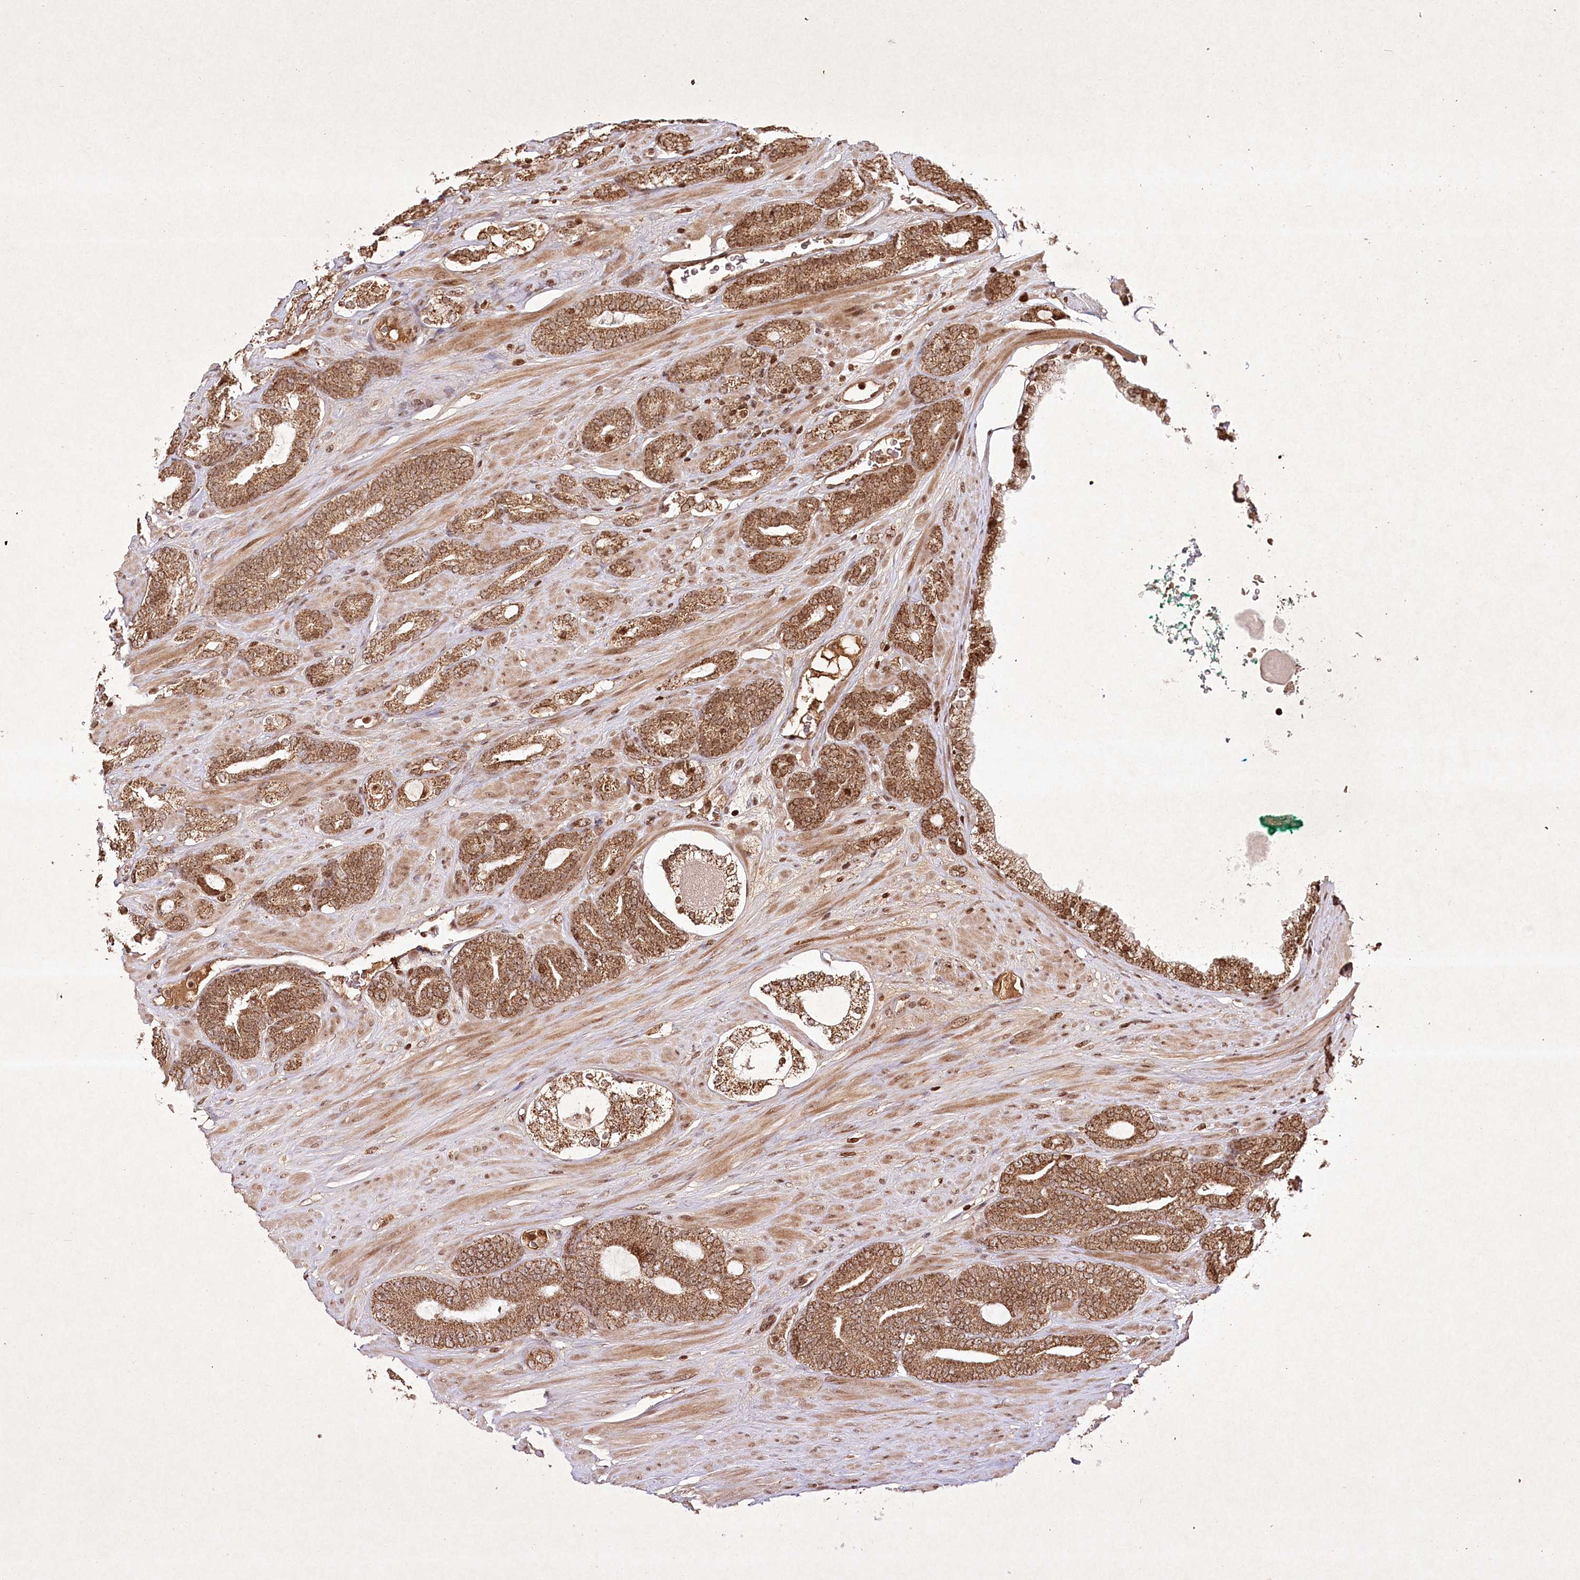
{"staining": {"intensity": "moderate", "quantity": ">75%", "location": "cytoplasmic/membranous,nuclear"}, "tissue": "prostate cancer", "cell_type": "Tumor cells", "image_type": "cancer", "snomed": [{"axis": "morphology", "description": "Adenocarcinoma, Low grade"}, {"axis": "topography", "description": "Prostate"}], "caption": "A histopathology image of human prostate cancer (adenocarcinoma (low-grade)) stained for a protein reveals moderate cytoplasmic/membranous and nuclear brown staining in tumor cells.", "gene": "CARM1", "patient": {"sex": "male", "age": 63}}